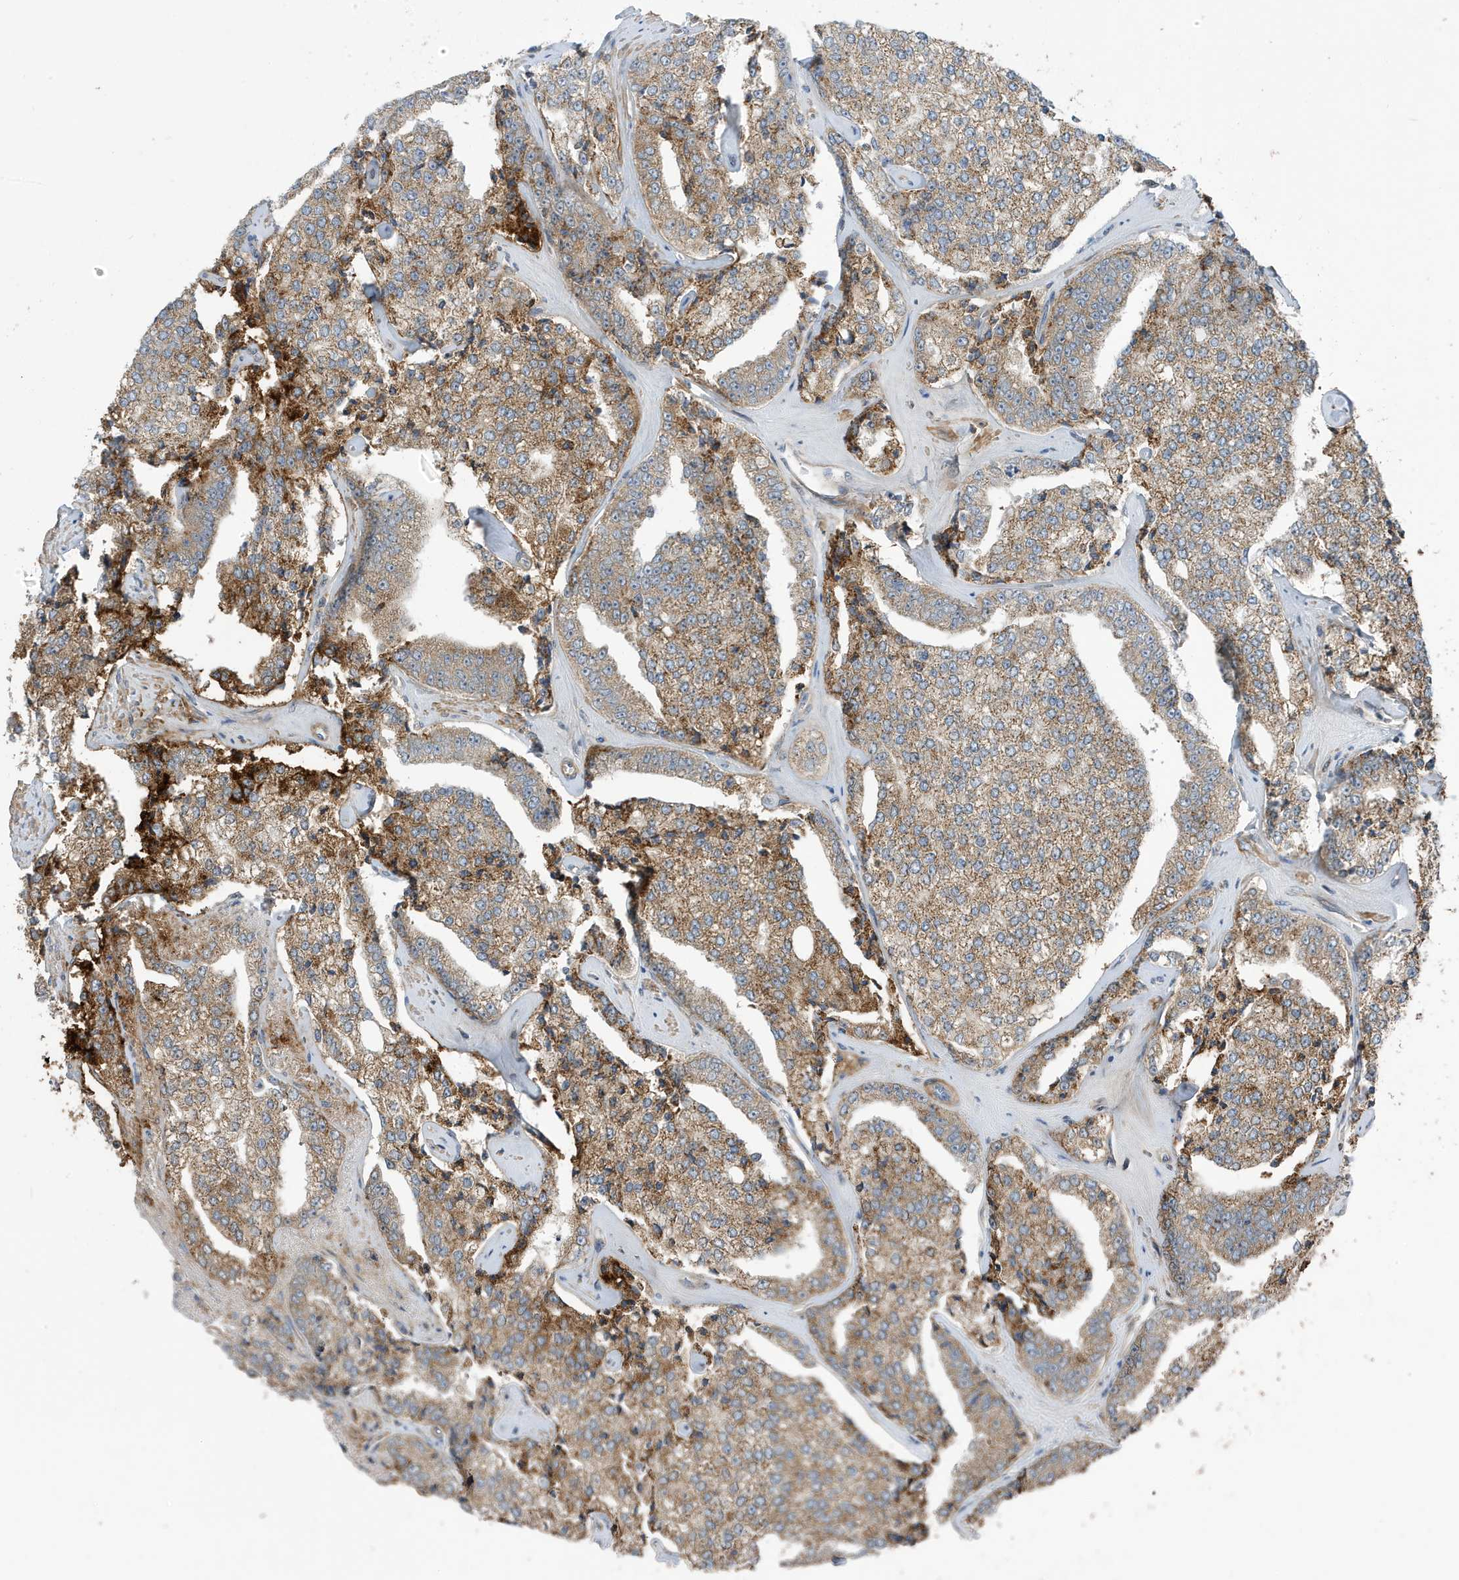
{"staining": {"intensity": "moderate", "quantity": ">75%", "location": "cytoplasmic/membranous"}, "tissue": "prostate cancer", "cell_type": "Tumor cells", "image_type": "cancer", "snomed": [{"axis": "morphology", "description": "Adenocarcinoma, High grade"}, {"axis": "topography", "description": "Prostate"}], "caption": "High-magnification brightfield microscopy of prostate adenocarcinoma (high-grade) stained with DAB (brown) and counterstained with hematoxylin (blue). tumor cells exhibit moderate cytoplasmic/membranous positivity is present in approximately>75% of cells.", "gene": "ATP13A5", "patient": {"sex": "male", "age": 71}}